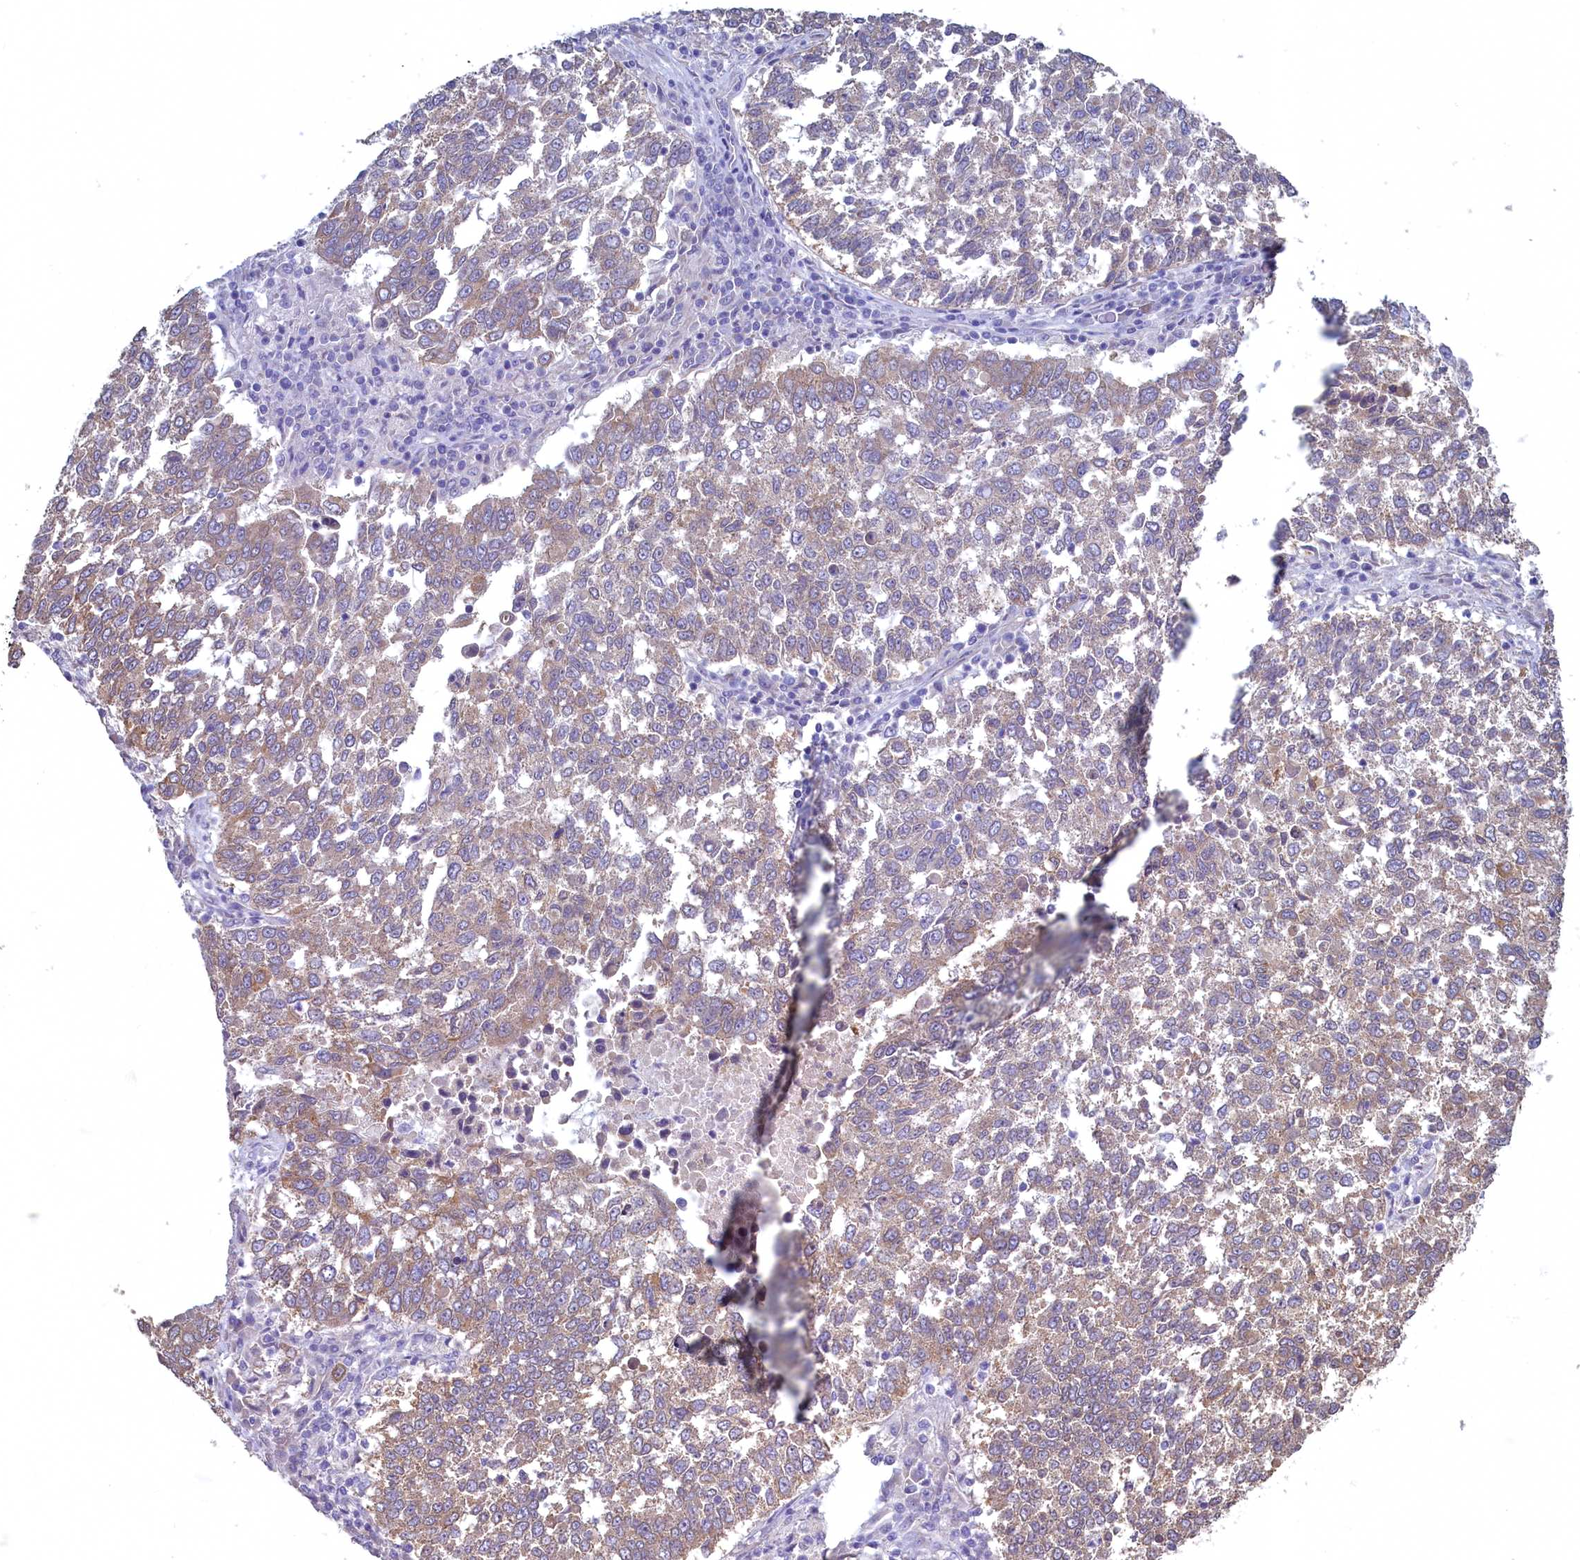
{"staining": {"intensity": "moderate", "quantity": "<25%", "location": "cytoplasmic/membranous"}, "tissue": "lung cancer", "cell_type": "Tumor cells", "image_type": "cancer", "snomed": [{"axis": "morphology", "description": "Squamous cell carcinoma, NOS"}, {"axis": "topography", "description": "Lung"}], "caption": "The image displays staining of squamous cell carcinoma (lung), revealing moderate cytoplasmic/membranous protein expression (brown color) within tumor cells.", "gene": "SPATA2L", "patient": {"sex": "male", "age": 73}}